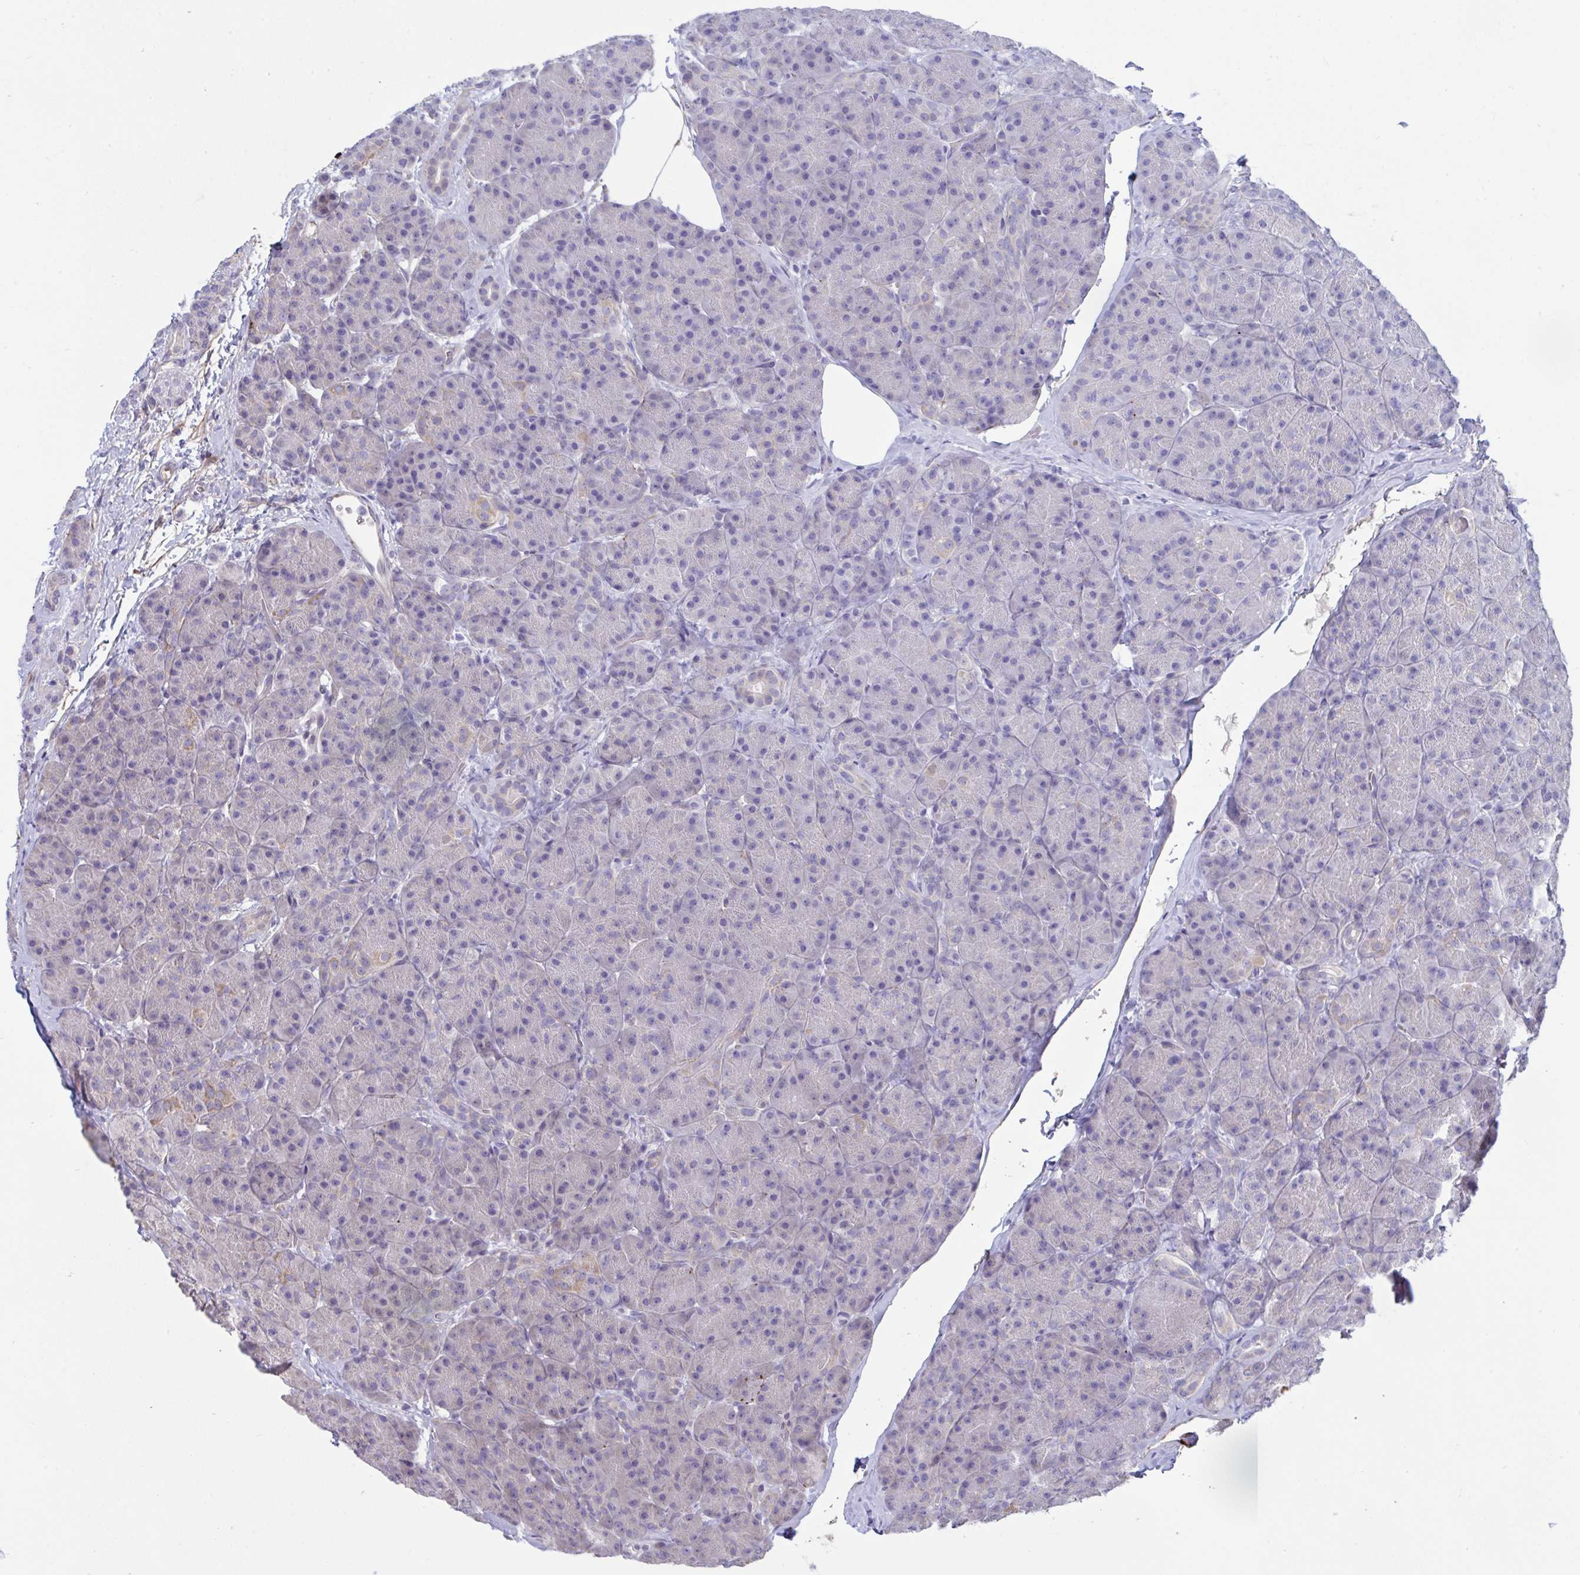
{"staining": {"intensity": "weak", "quantity": "<25%", "location": "cytoplasmic/membranous"}, "tissue": "pancreas", "cell_type": "Exocrine glandular cells", "image_type": "normal", "snomed": [{"axis": "morphology", "description": "Normal tissue, NOS"}, {"axis": "topography", "description": "Pancreas"}], "caption": "A micrograph of pancreas stained for a protein reveals no brown staining in exocrine glandular cells. Brightfield microscopy of IHC stained with DAB (3,3'-diaminobenzidine) (brown) and hematoxylin (blue), captured at high magnification.", "gene": "IL37", "patient": {"sex": "male", "age": 57}}